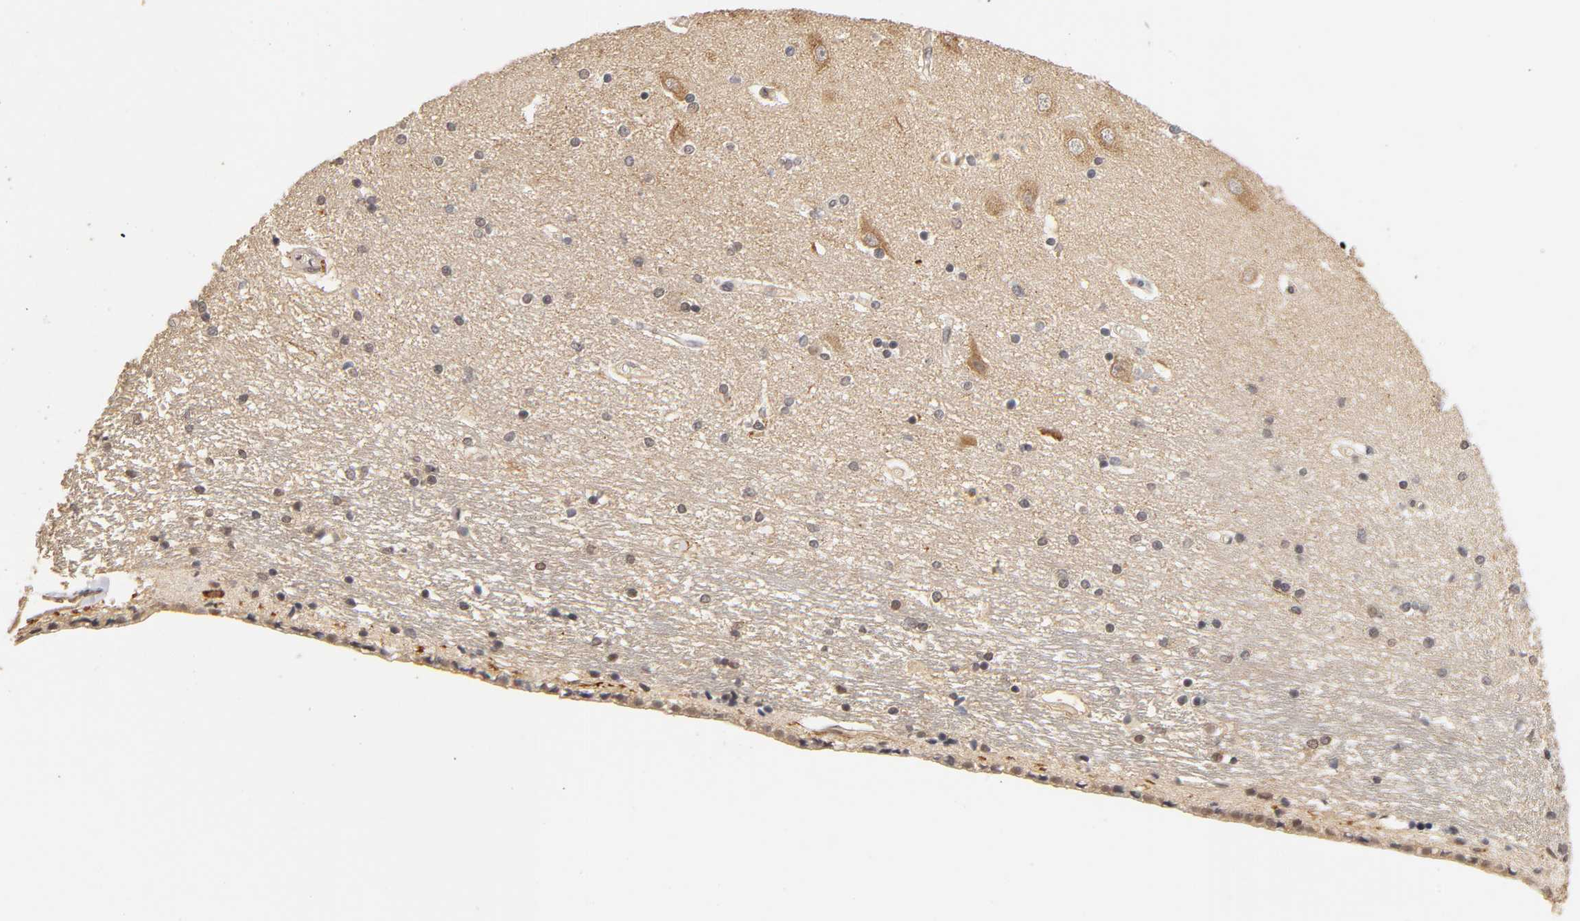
{"staining": {"intensity": "negative", "quantity": "none", "location": "none"}, "tissue": "hippocampus", "cell_type": "Glial cells", "image_type": "normal", "snomed": [{"axis": "morphology", "description": "Normal tissue, NOS"}, {"axis": "topography", "description": "Hippocampus"}], "caption": "Immunohistochemistry (IHC) image of benign hippocampus: human hippocampus stained with DAB exhibits no significant protein staining in glial cells.", "gene": "LAMB1", "patient": {"sex": "female", "age": 54}}